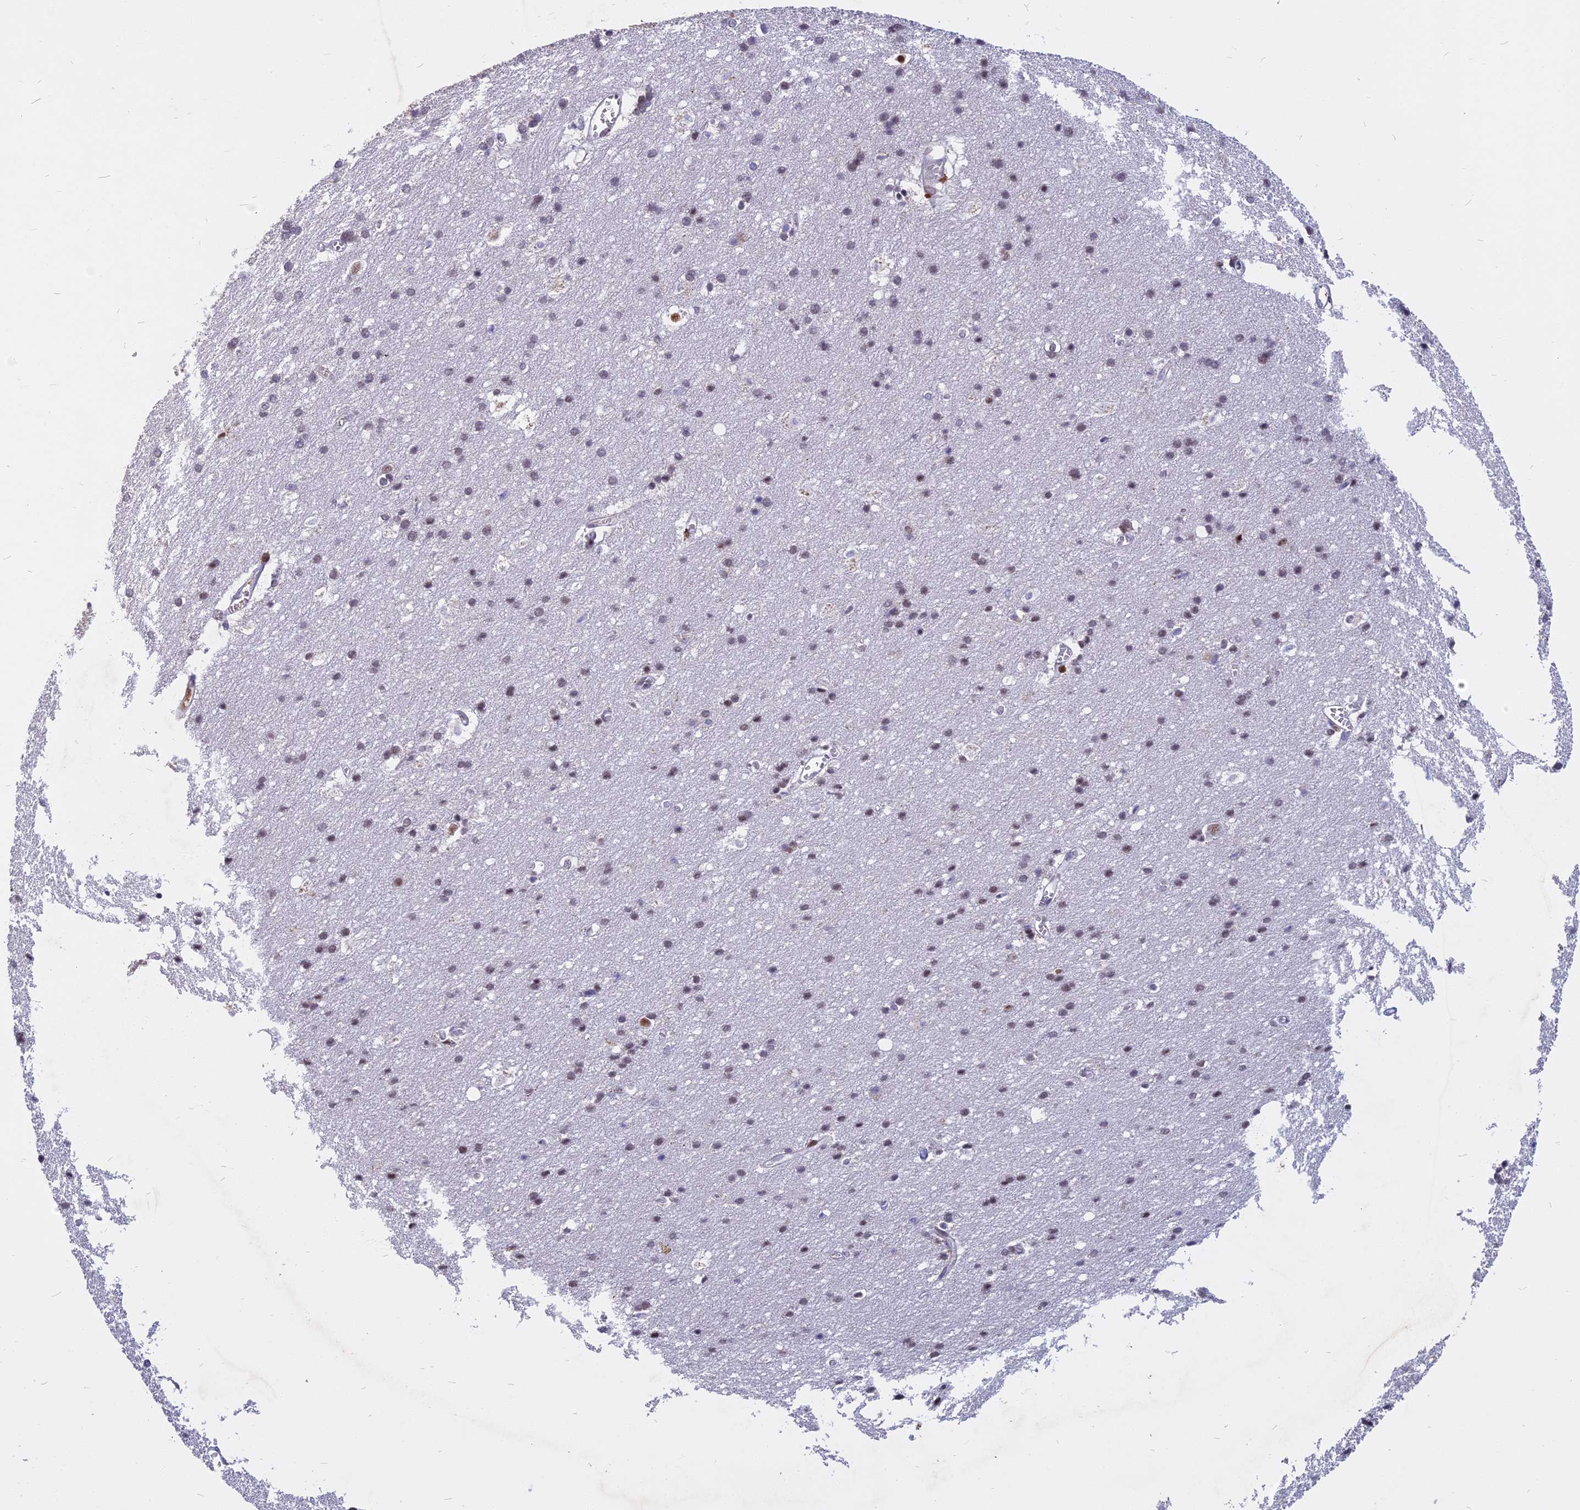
{"staining": {"intensity": "moderate", "quantity": ">75%", "location": "nuclear"}, "tissue": "cerebral cortex", "cell_type": "Endothelial cells", "image_type": "normal", "snomed": [{"axis": "morphology", "description": "Normal tissue, NOS"}, {"axis": "topography", "description": "Cerebral cortex"}], "caption": "Protein positivity by IHC reveals moderate nuclear expression in approximately >75% of endothelial cells in normal cerebral cortex.", "gene": "CDC7", "patient": {"sex": "male", "age": 54}}